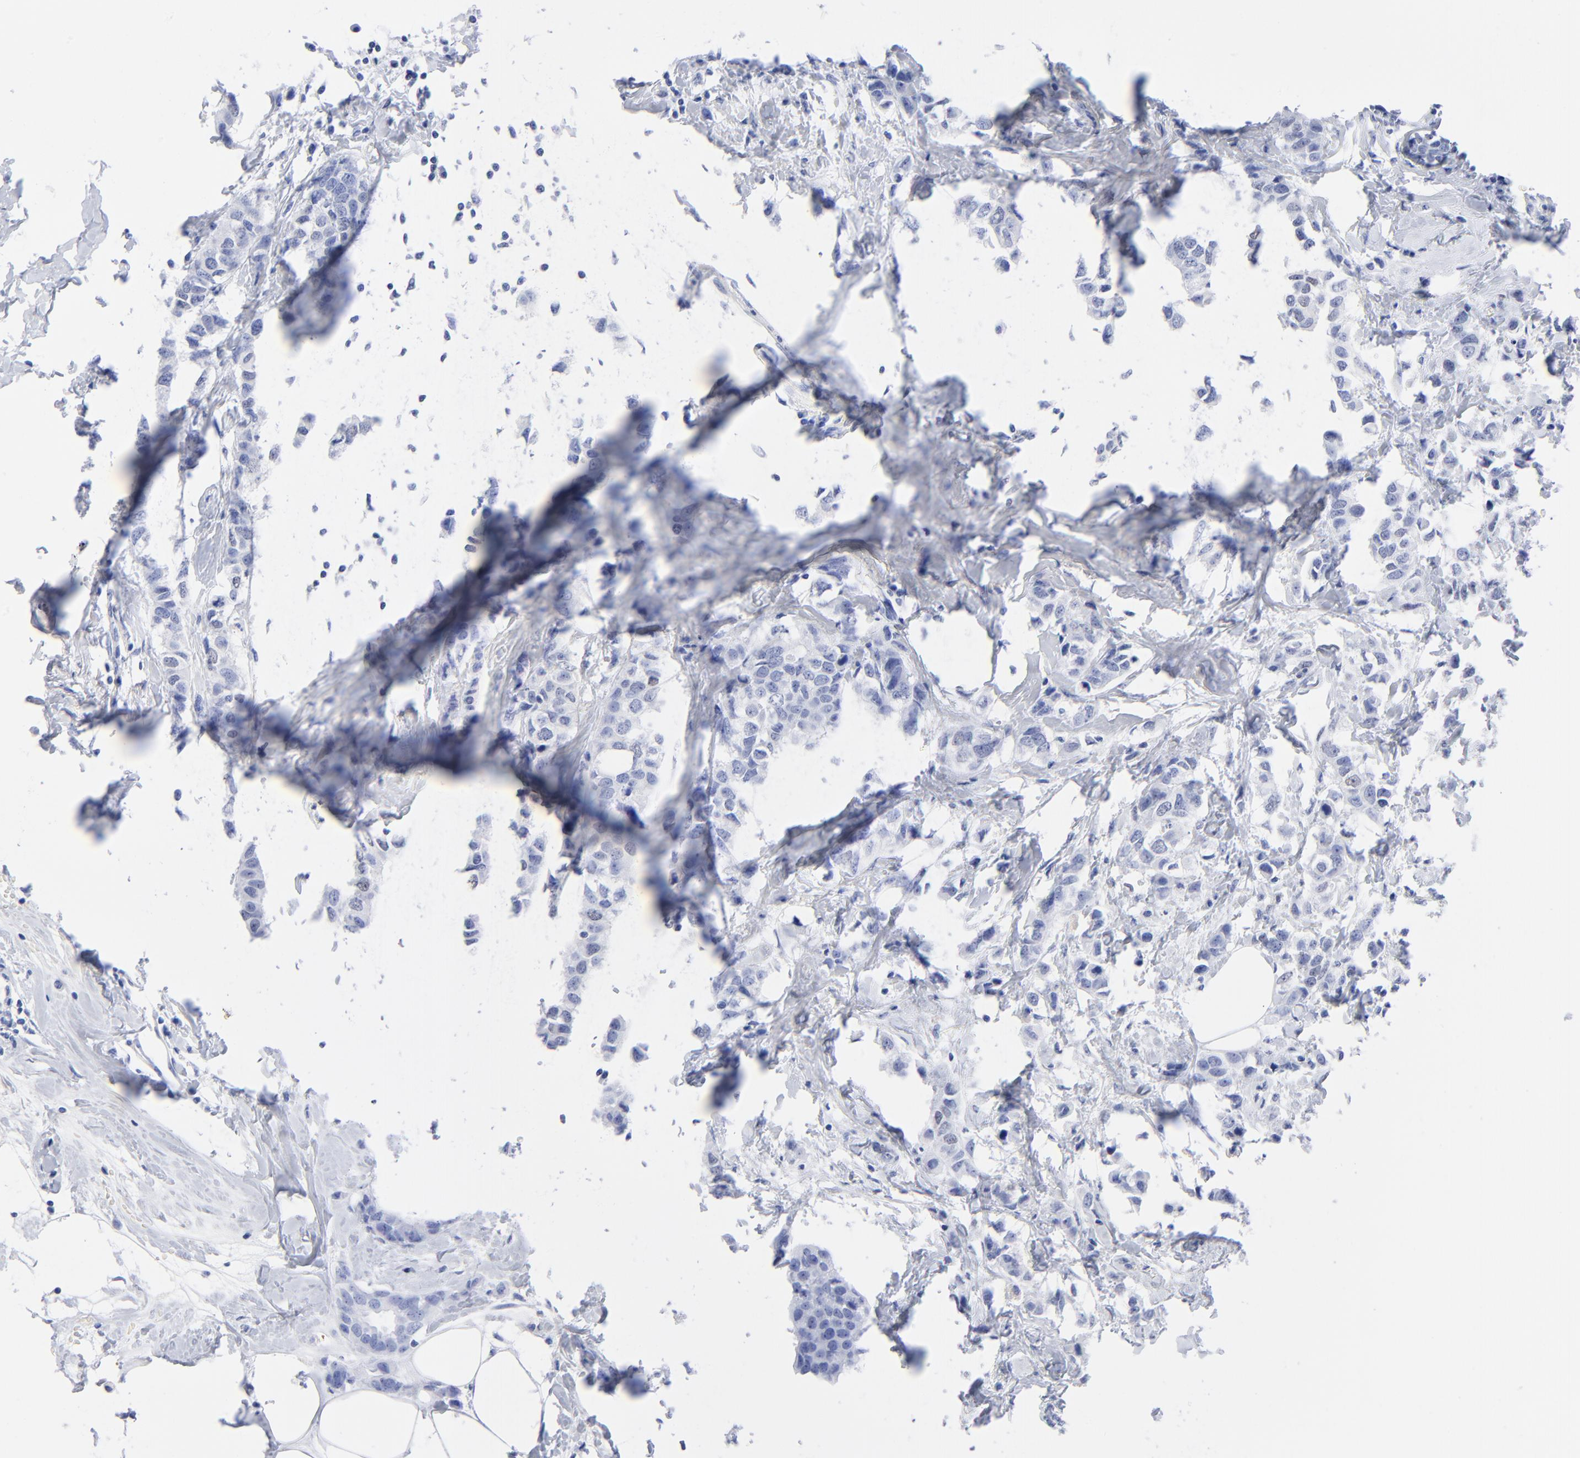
{"staining": {"intensity": "negative", "quantity": "none", "location": "none"}, "tissue": "breast cancer", "cell_type": "Tumor cells", "image_type": "cancer", "snomed": [{"axis": "morphology", "description": "Normal tissue, NOS"}, {"axis": "morphology", "description": "Duct carcinoma"}, {"axis": "topography", "description": "Breast"}], "caption": "Photomicrograph shows no protein positivity in tumor cells of breast cancer tissue.", "gene": "ACY1", "patient": {"sex": "female", "age": 50}}